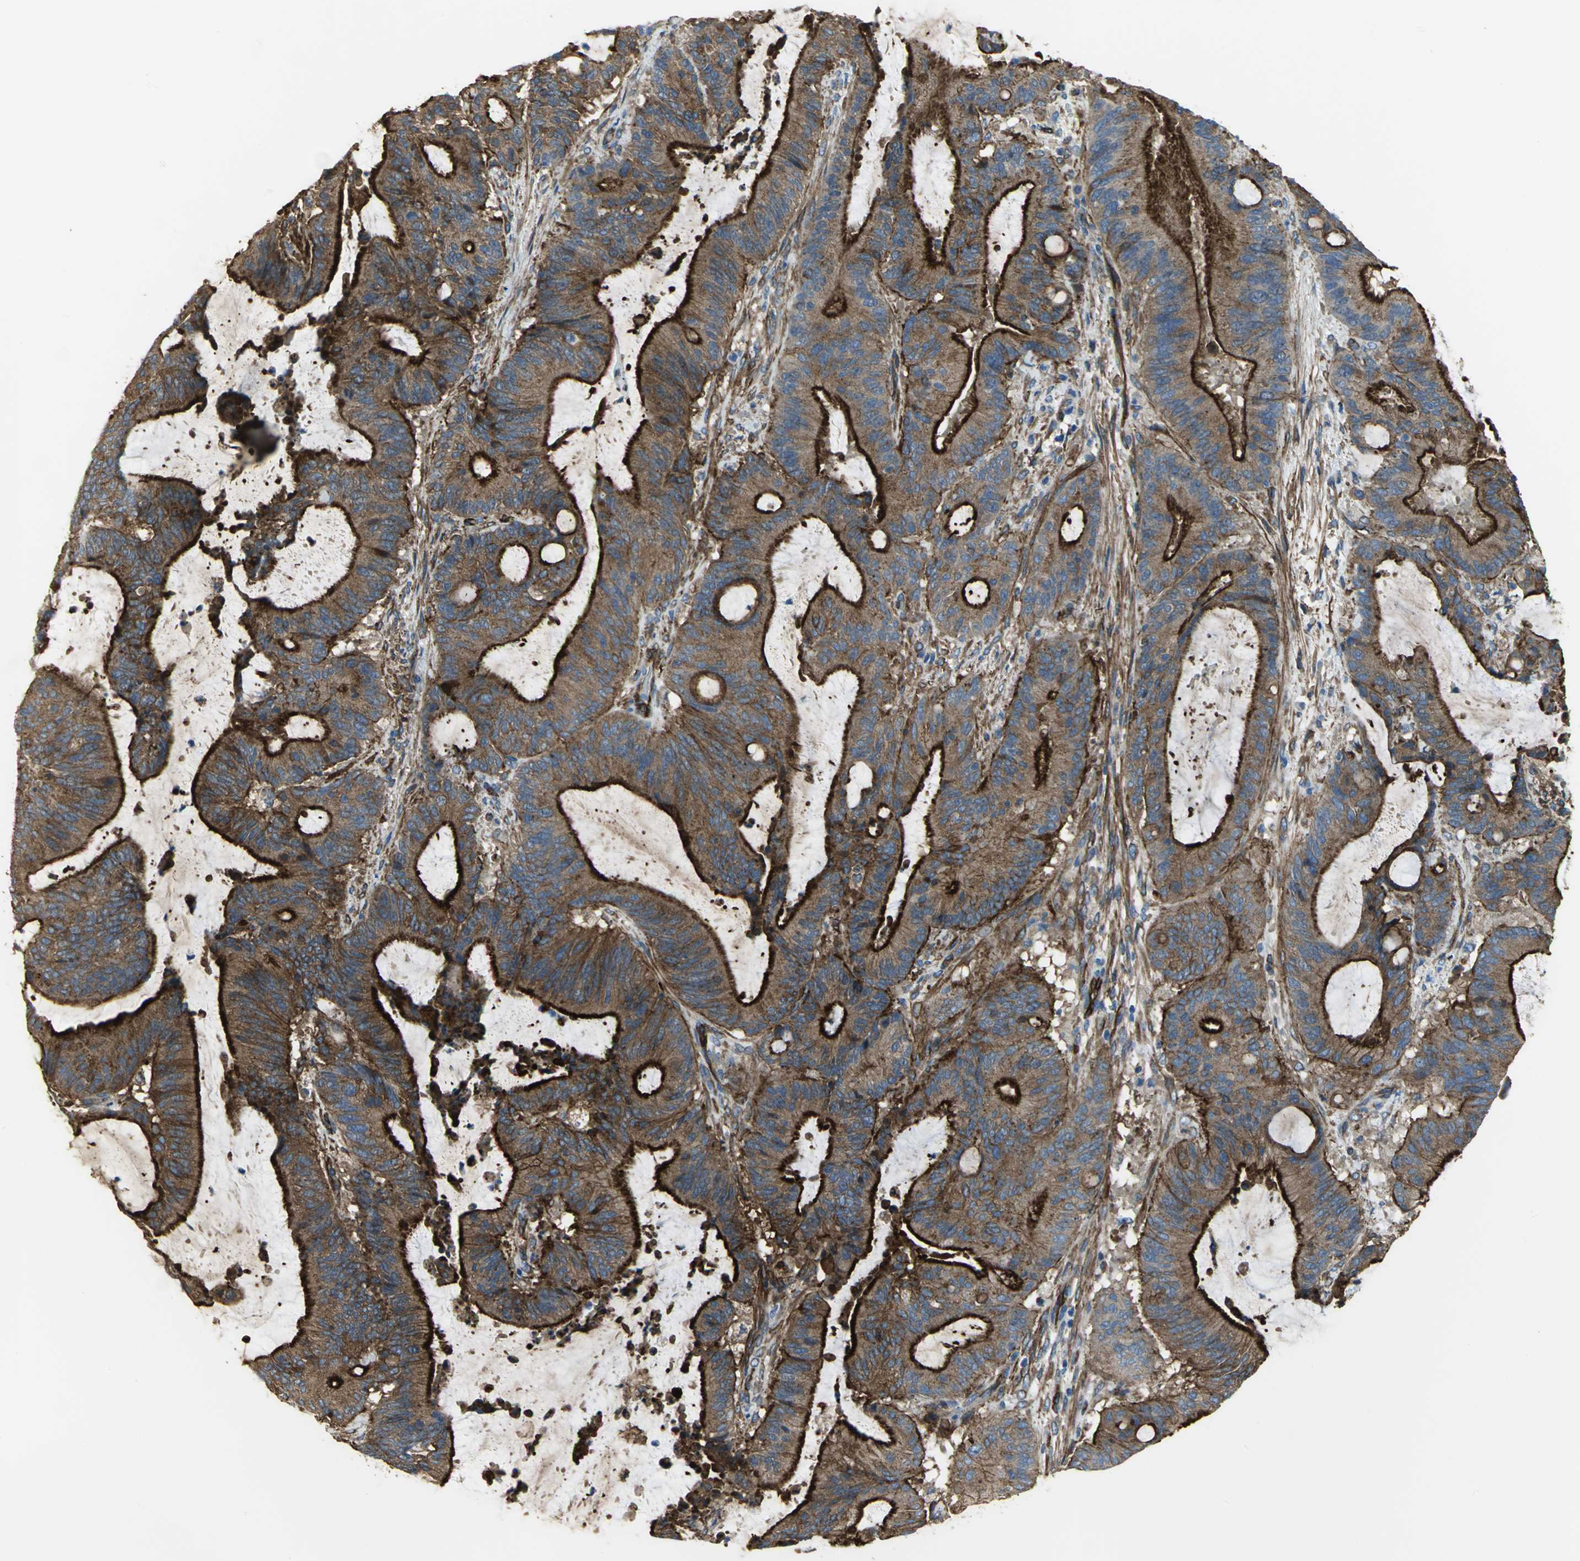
{"staining": {"intensity": "strong", "quantity": ">75%", "location": "cytoplasmic/membranous"}, "tissue": "liver cancer", "cell_type": "Tumor cells", "image_type": "cancer", "snomed": [{"axis": "morphology", "description": "Cholangiocarcinoma"}, {"axis": "topography", "description": "Liver"}], "caption": "IHC photomicrograph of liver cholangiocarcinoma stained for a protein (brown), which reveals high levels of strong cytoplasmic/membranous staining in approximately >75% of tumor cells.", "gene": "FLNB", "patient": {"sex": "female", "age": 73}}